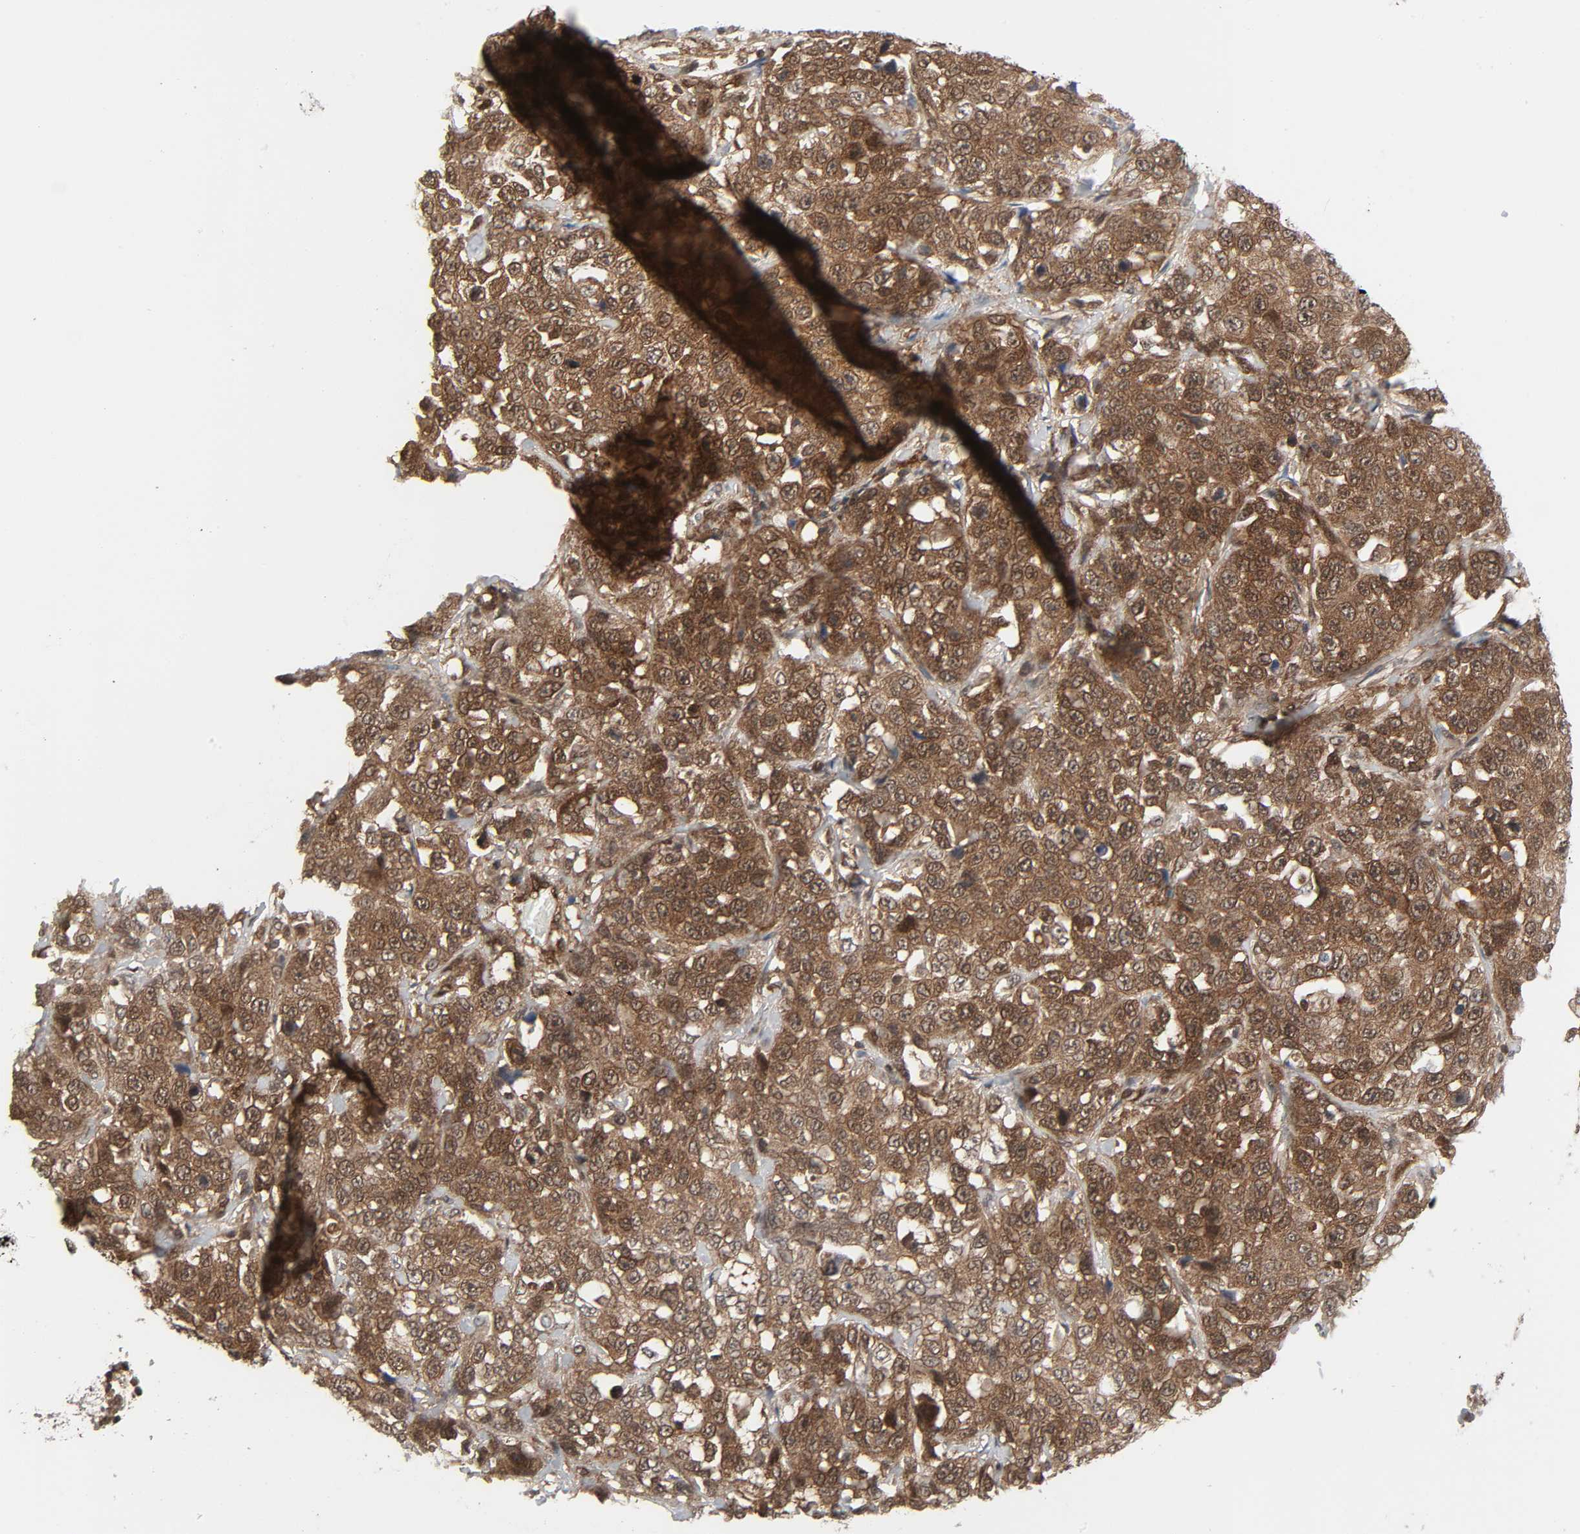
{"staining": {"intensity": "moderate", "quantity": ">75%", "location": "cytoplasmic/membranous,nuclear"}, "tissue": "stomach cancer", "cell_type": "Tumor cells", "image_type": "cancer", "snomed": [{"axis": "morphology", "description": "Normal tissue, NOS"}, {"axis": "morphology", "description": "Adenocarcinoma, NOS"}, {"axis": "topography", "description": "Stomach"}], "caption": "Stomach cancer stained with immunohistochemistry shows moderate cytoplasmic/membranous and nuclear positivity in about >75% of tumor cells. (IHC, brightfield microscopy, high magnification).", "gene": "GSK3A", "patient": {"sex": "male", "age": 48}}